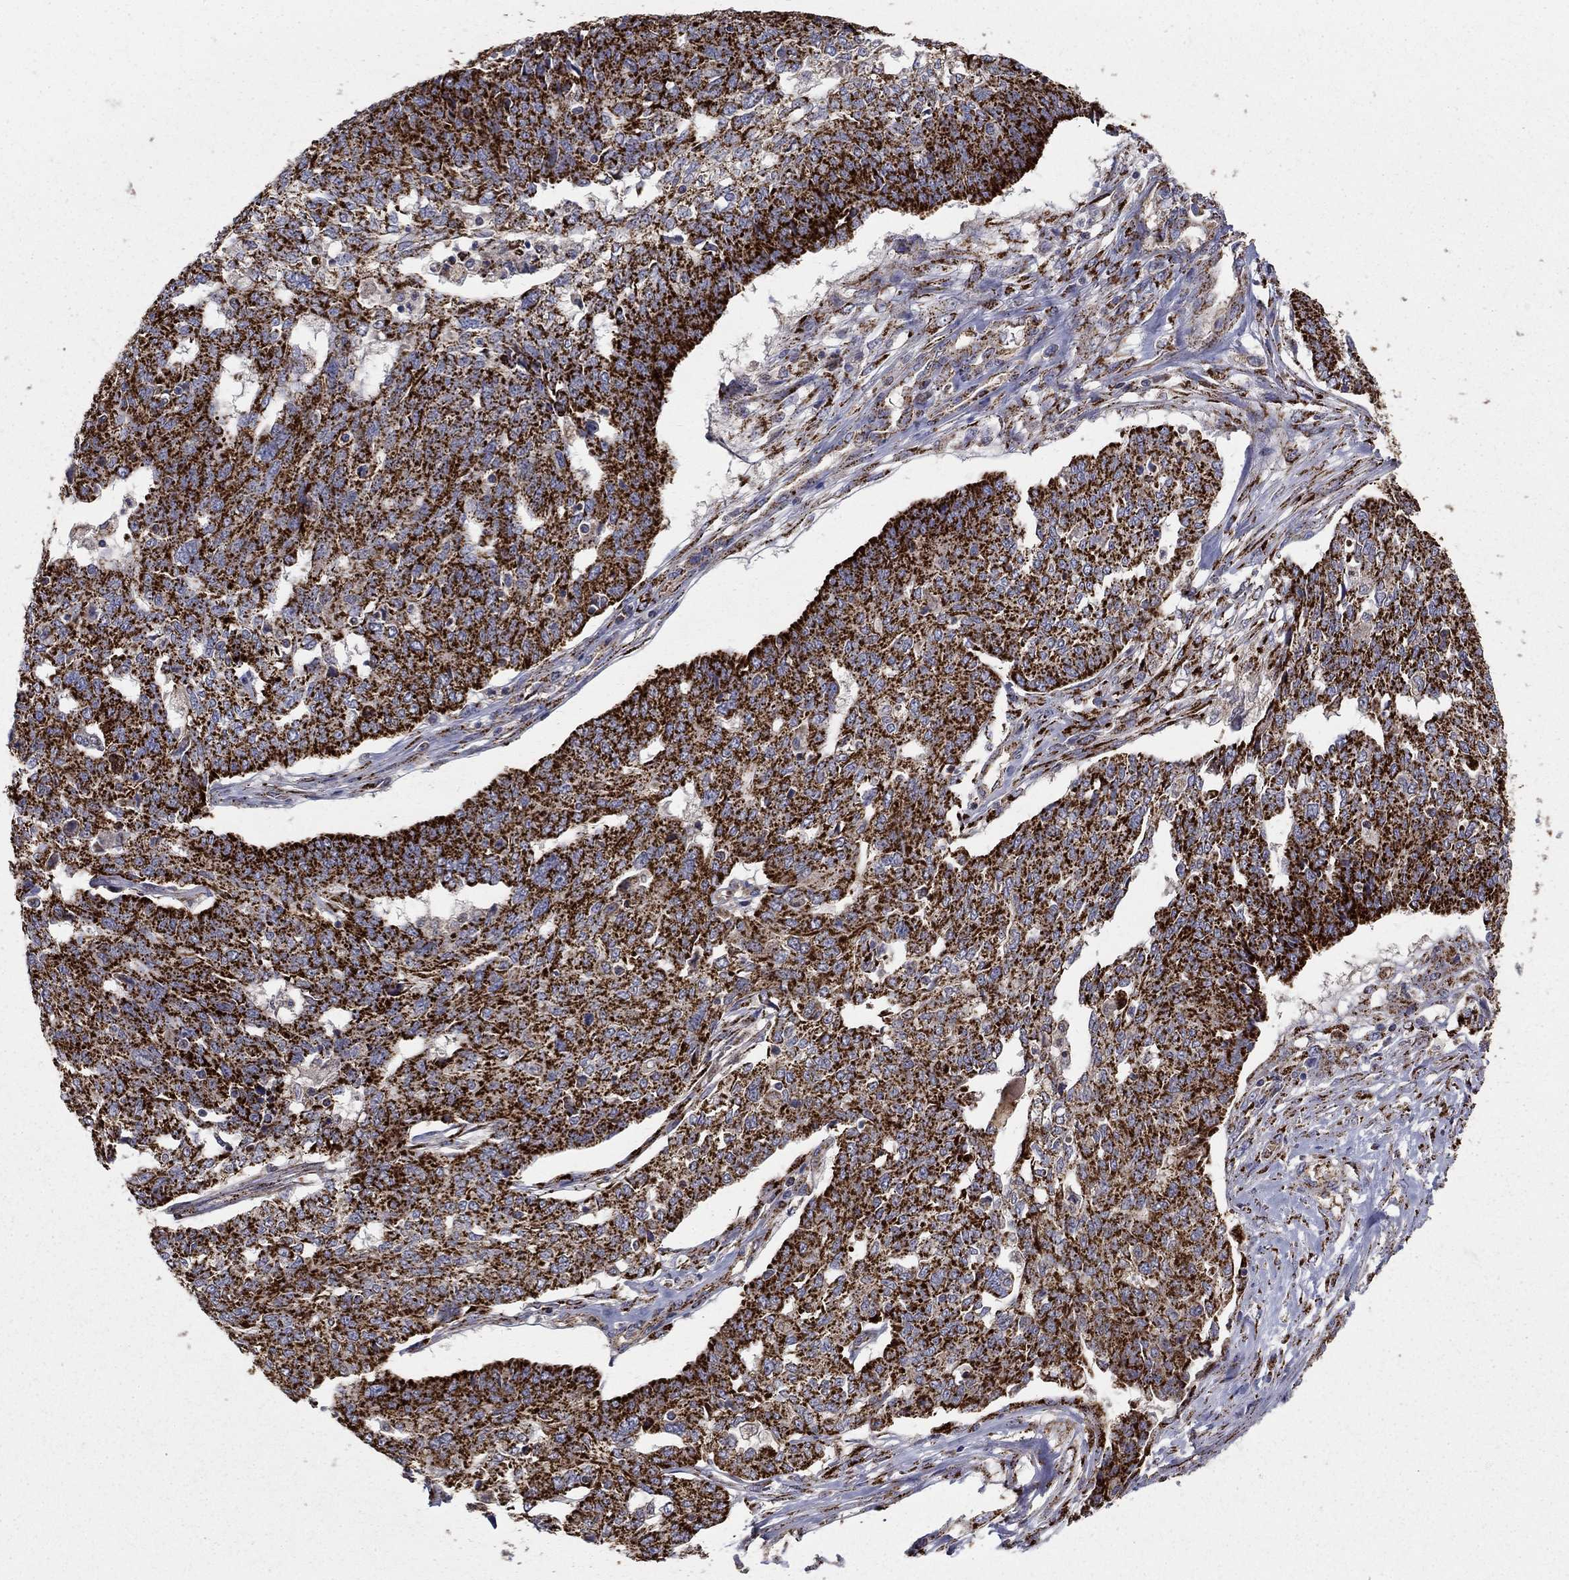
{"staining": {"intensity": "strong", "quantity": ">75%", "location": "cytoplasmic/membranous"}, "tissue": "ovarian cancer", "cell_type": "Tumor cells", "image_type": "cancer", "snomed": [{"axis": "morphology", "description": "Cystadenocarcinoma, serous, NOS"}, {"axis": "topography", "description": "Ovary"}], "caption": "This micrograph displays immunohistochemistry staining of ovarian cancer, with high strong cytoplasmic/membranous positivity in approximately >75% of tumor cells.", "gene": "GCSH", "patient": {"sex": "female", "age": 67}}